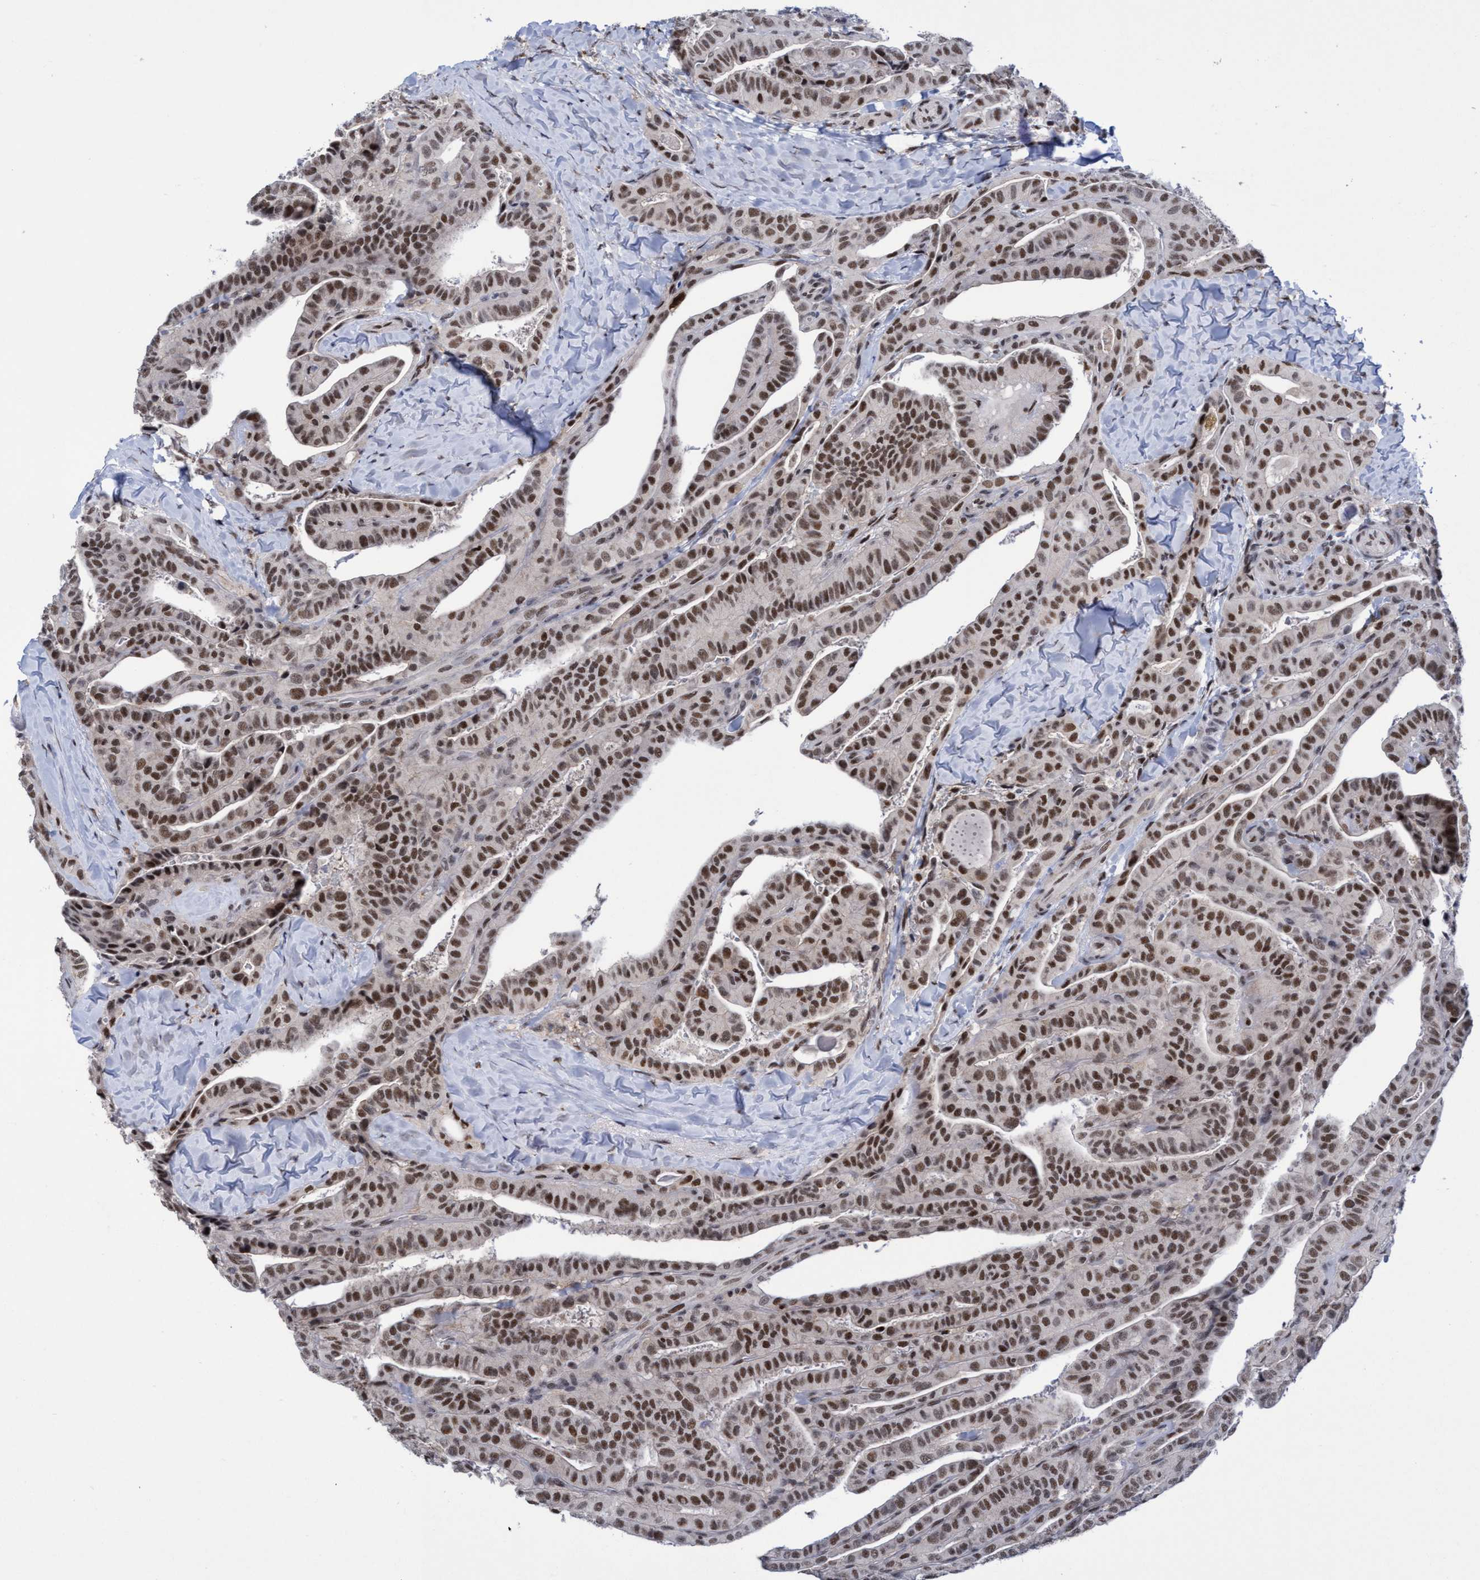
{"staining": {"intensity": "strong", "quantity": ">75%", "location": "nuclear"}, "tissue": "thyroid cancer", "cell_type": "Tumor cells", "image_type": "cancer", "snomed": [{"axis": "morphology", "description": "Papillary adenocarcinoma, NOS"}, {"axis": "topography", "description": "Thyroid gland"}], "caption": "The photomicrograph shows a brown stain indicating the presence of a protein in the nuclear of tumor cells in thyroid cancer (papillary adenocarcinoma).", "gene": "C9orf78", "patient": {"sex": "male", "age": 77}}